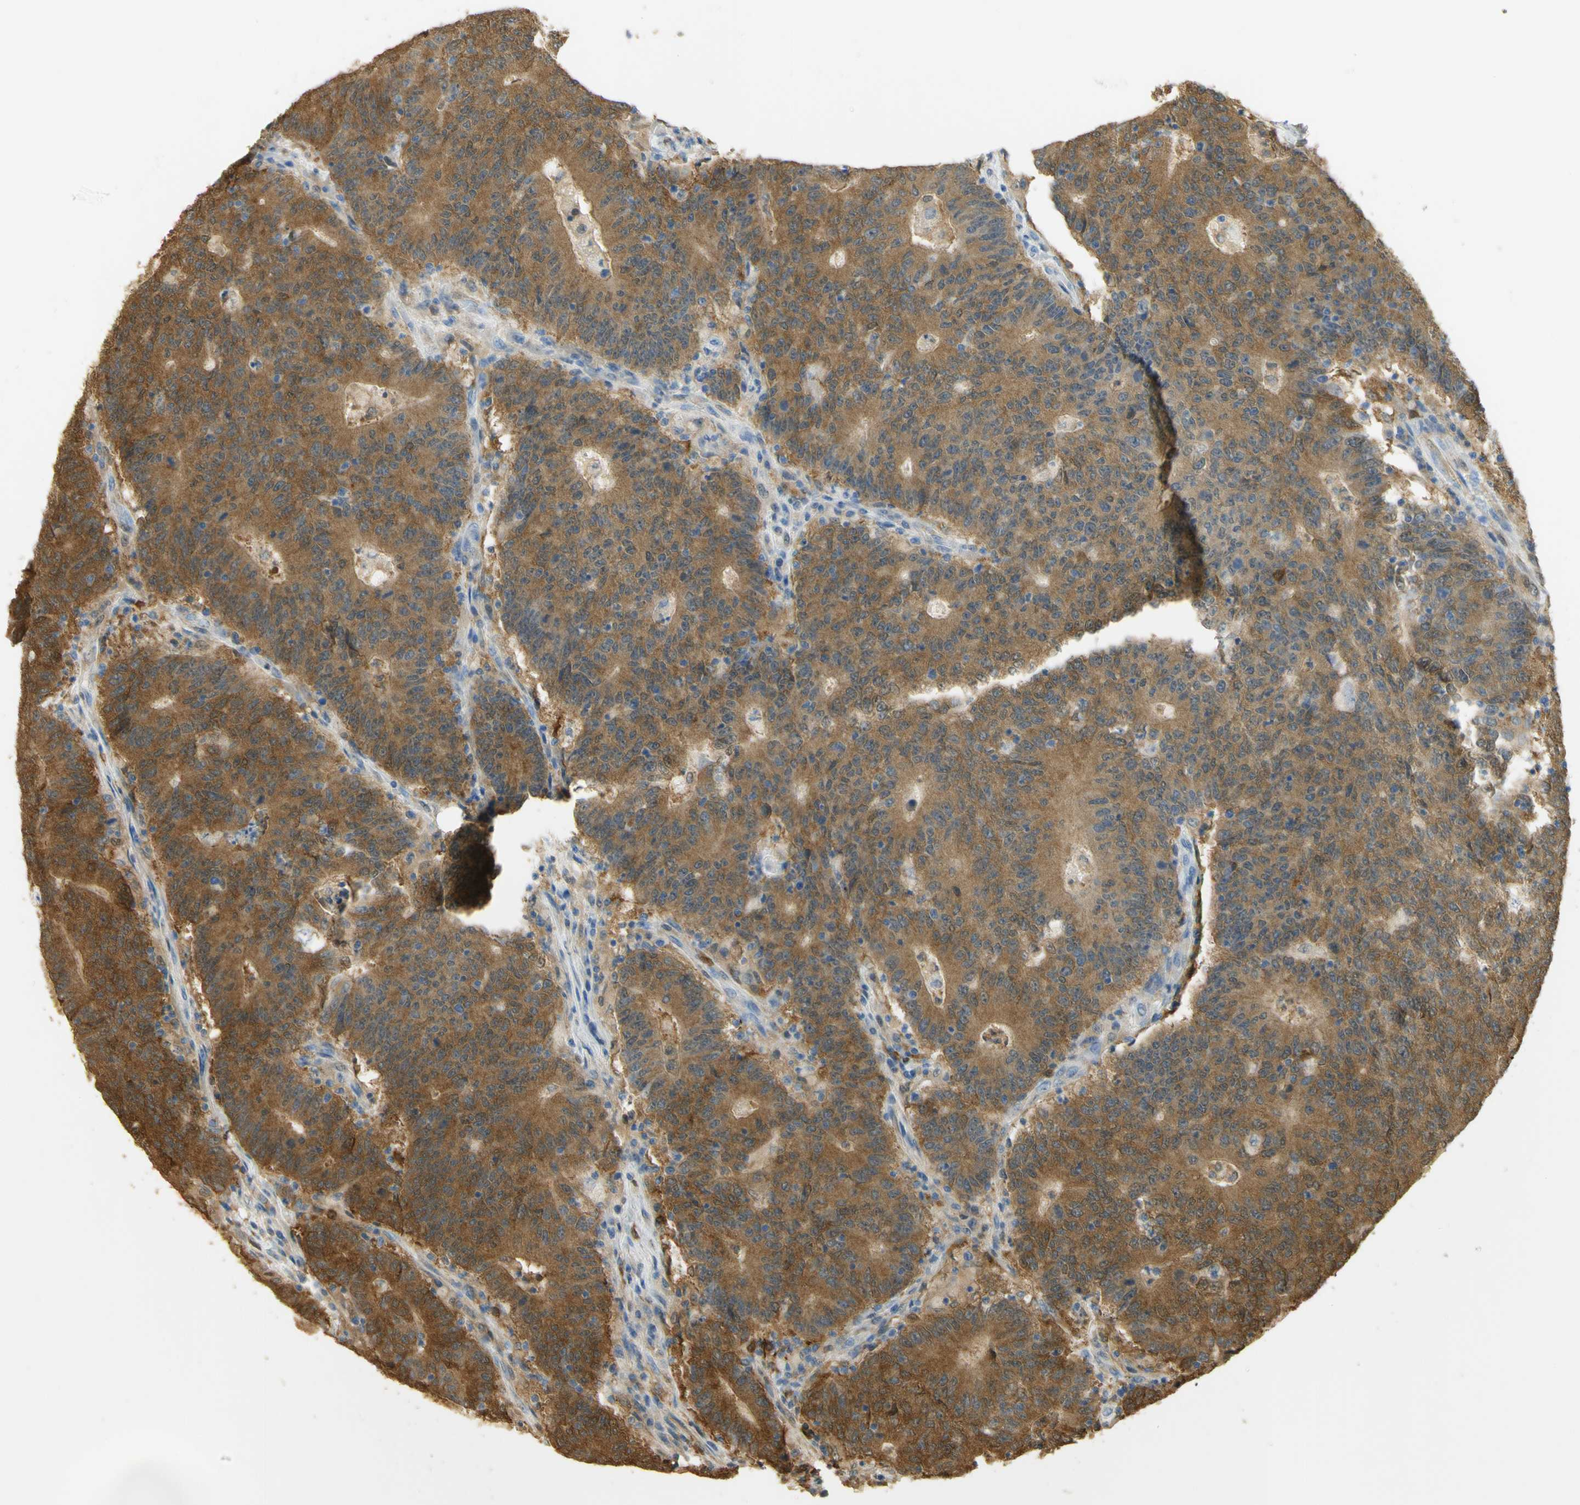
{"staining": {"intensity": "moderate", "quantity": ">75%", "location": "cytoplasmic/membranous"}, "tissue": "colorectal cancer", "cell_type": "Tumor cells", "image_type": "cancer", "snomed": [{"axis": "morphology", "description": "Normal tissue, NOS"}, {"axis": "morphology", "description": "Adenocarcinoma, NOS"}, {"axis": "topography", "description": "Colon"}], "caption": "A micrograph showing moderate cytoplasmic/membranous expression in about >75% of tumor cells in adenocarcinoma (colorectal), as visualized by brown immunohistochemical staining.", "gene": "PAK1", "patient": {"sex": "female", "age": 75}}